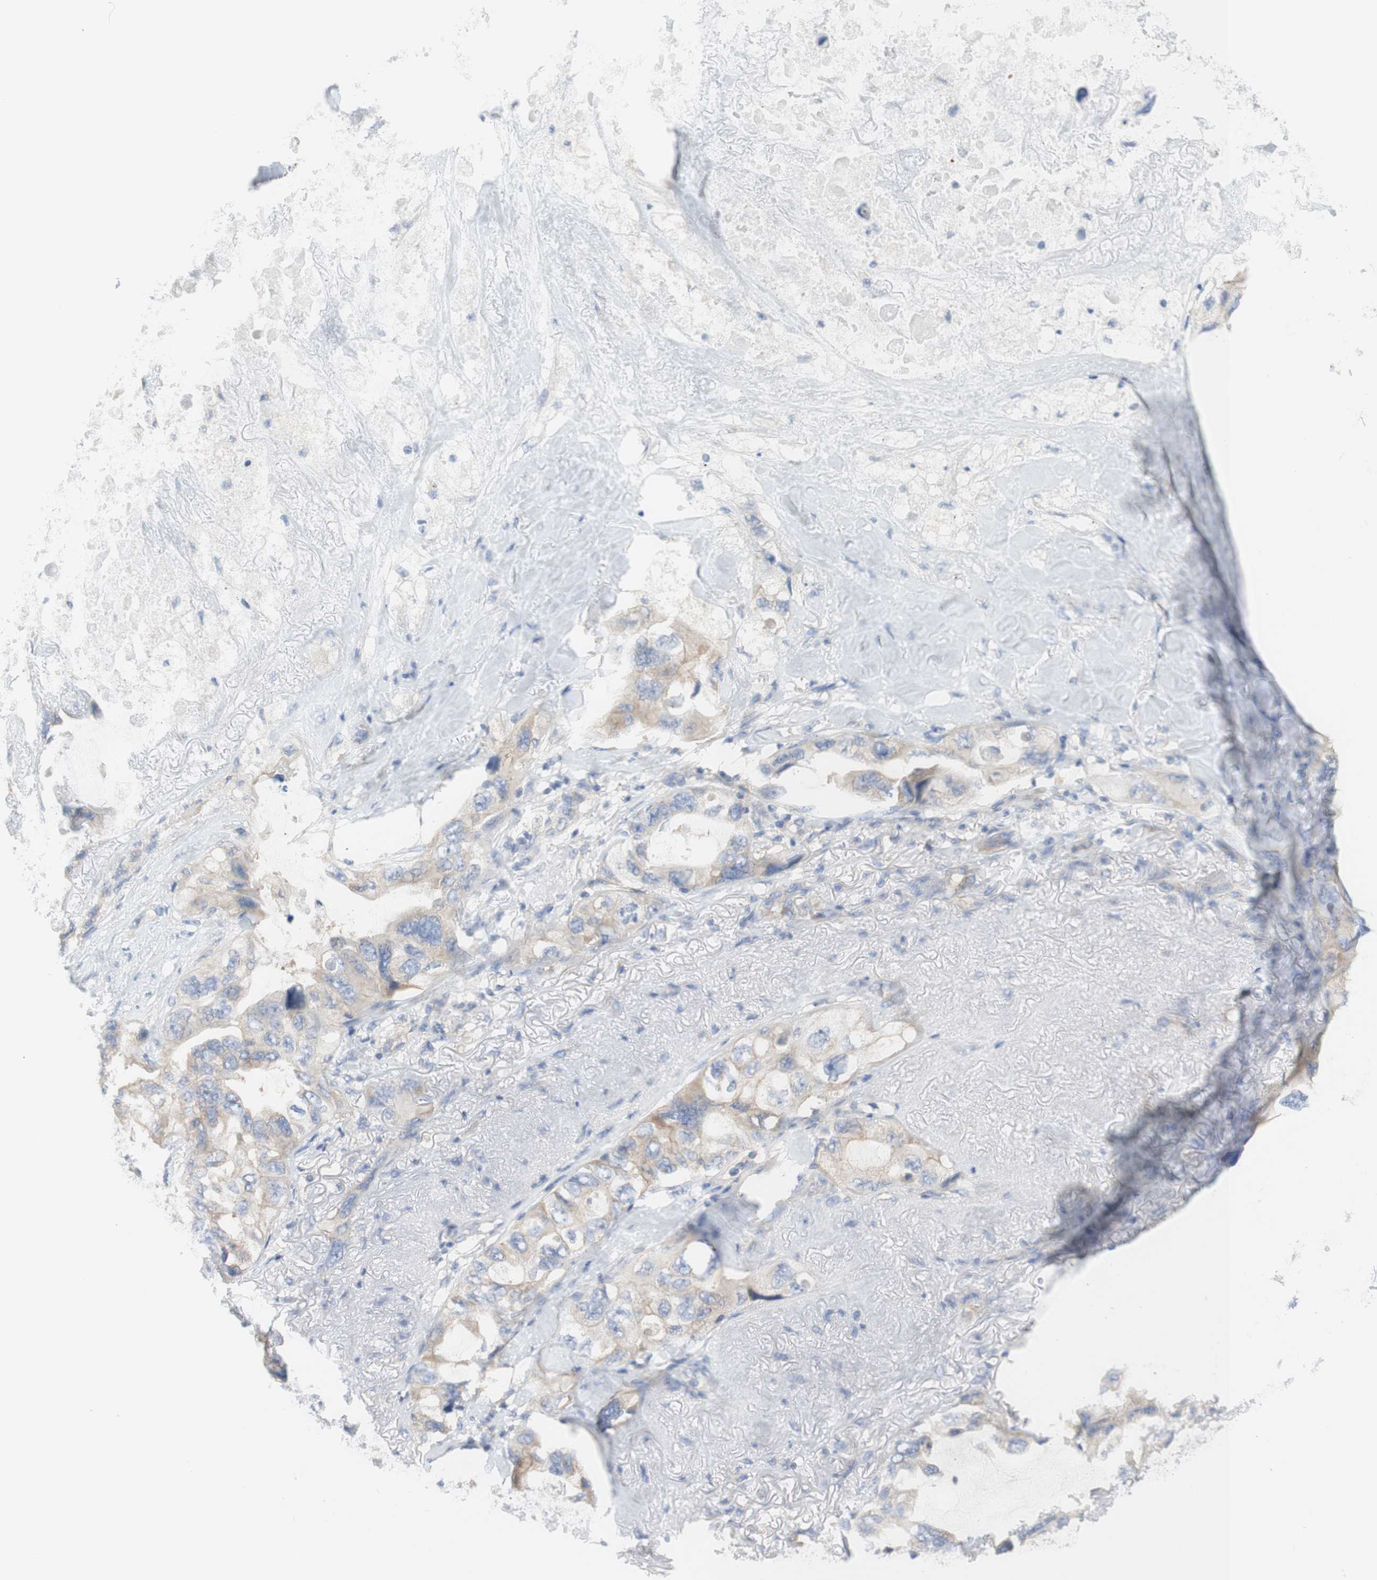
{"staining": {"intensity": "weak", "quantity": ">75%", "location": "cytoplasmic/membranous"}, "tissue": "lung cancer", "cell_type": "Tumor cells", "image_type": "cancer", "snomed": [{"axis": "morphology", "description": "Squamous cell carcinoma, NOS"}, {"axis": "topography", "description": "Lung"}], "caption": "Immunohistochemical staining of human squamous cell carcinoma (lung) exhibits weak cytoplasmic/membranous protein positivity in about >75% of tumor cells.", "gene": "ATP2B1", "patient": {"sex": "female", "age": 73}}